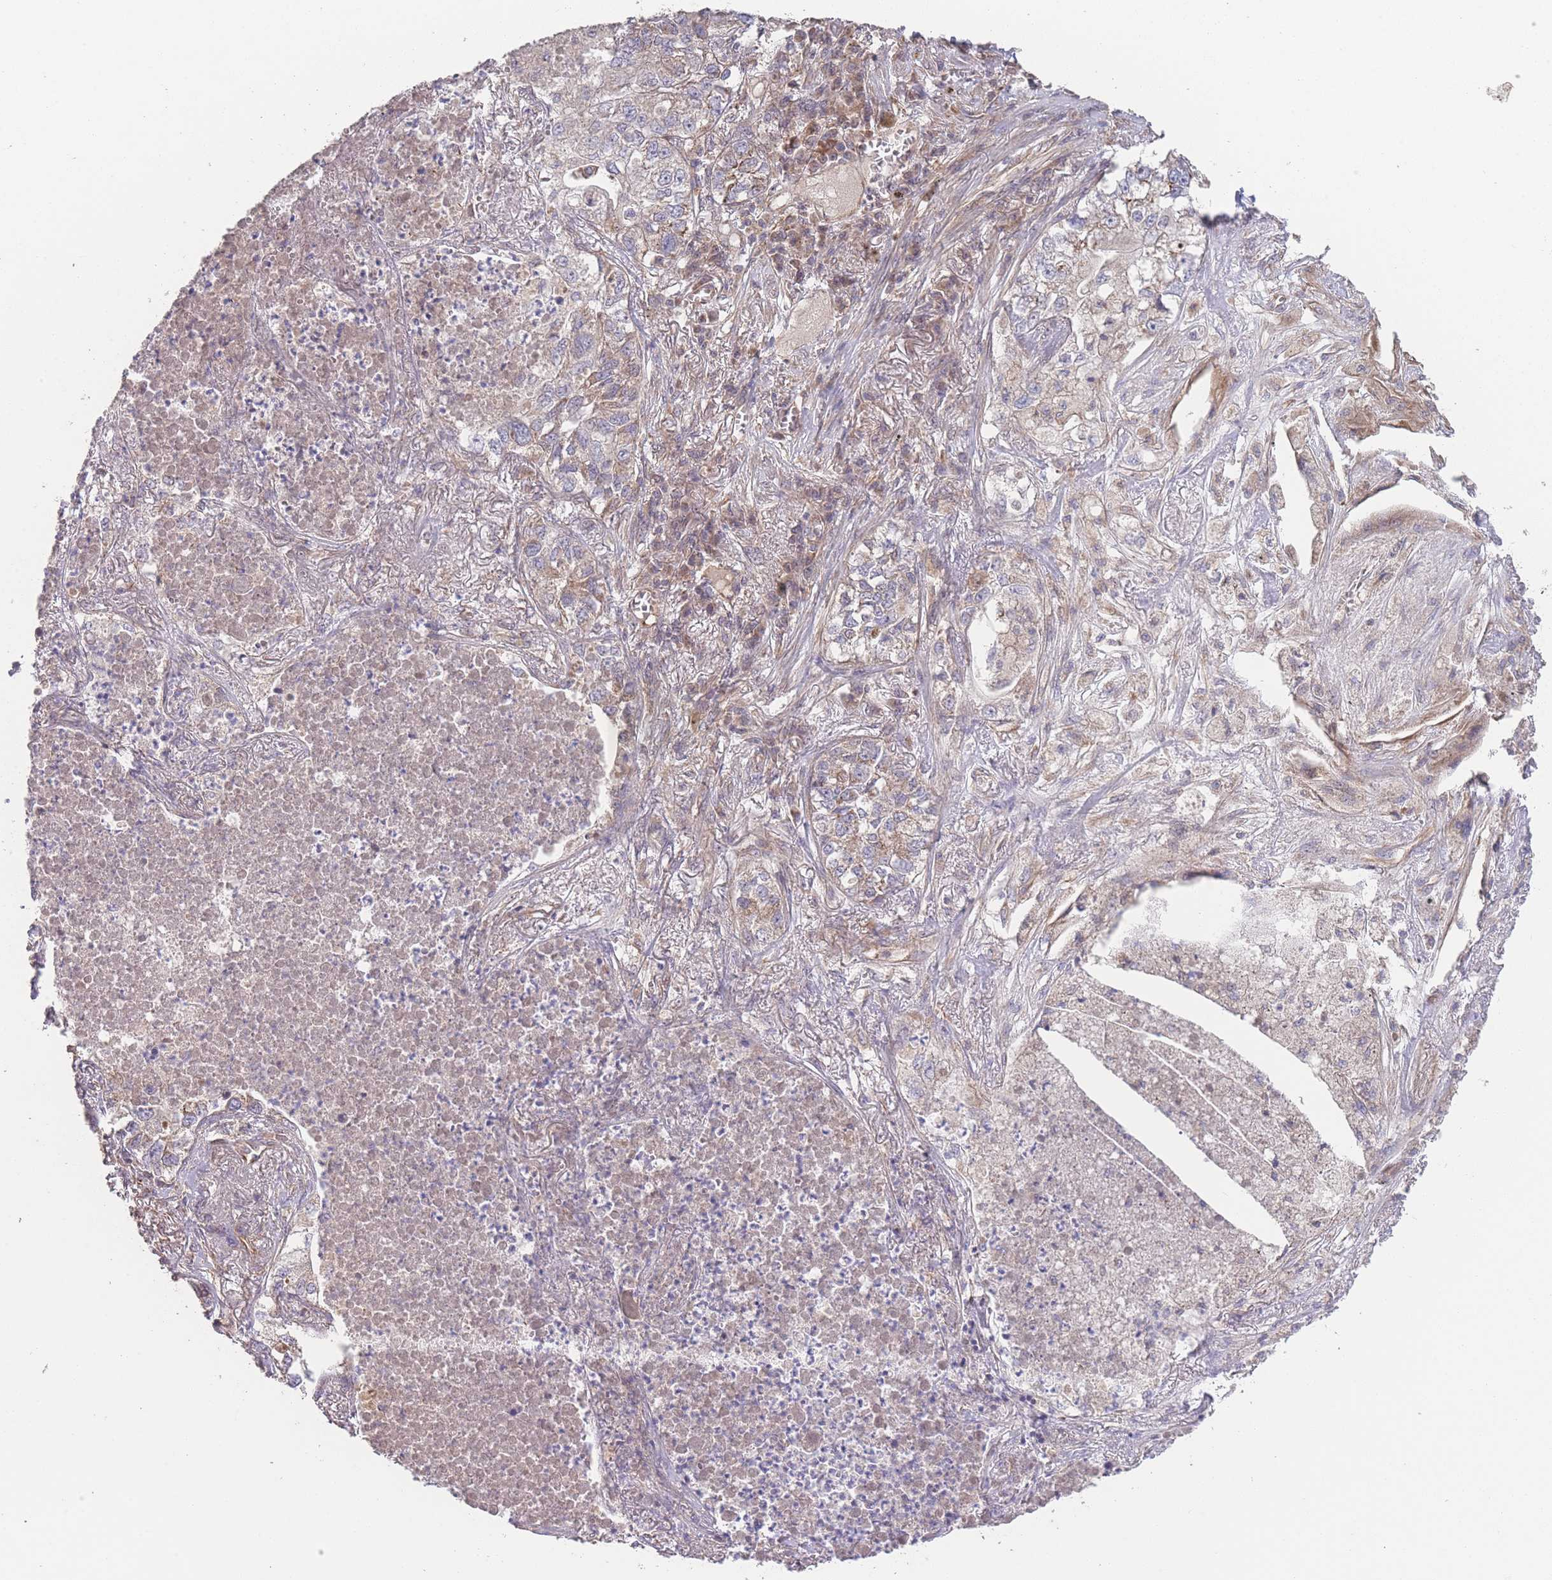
{"staining": {"intensity": "weak", "quantity": "25%-75%", "location": "cytoplasmic/membranous"}, "tissue": "lung cancer", "cell_type": "Tumor cells", "image_type": "cancer", "snomed": [{"axis": "morphology", "description": "Adenocarcinoma, NOS"}, {"axis": "topography", "description": "Lung"}], "caption": "The micrograph demonstrates staining of lung cancer, revealing weak cytoplasmic/membranous protein staining (brown color) within tumor cells.", "gene": "PXMP4", "patient": {"sex": "male", "age": 49}}